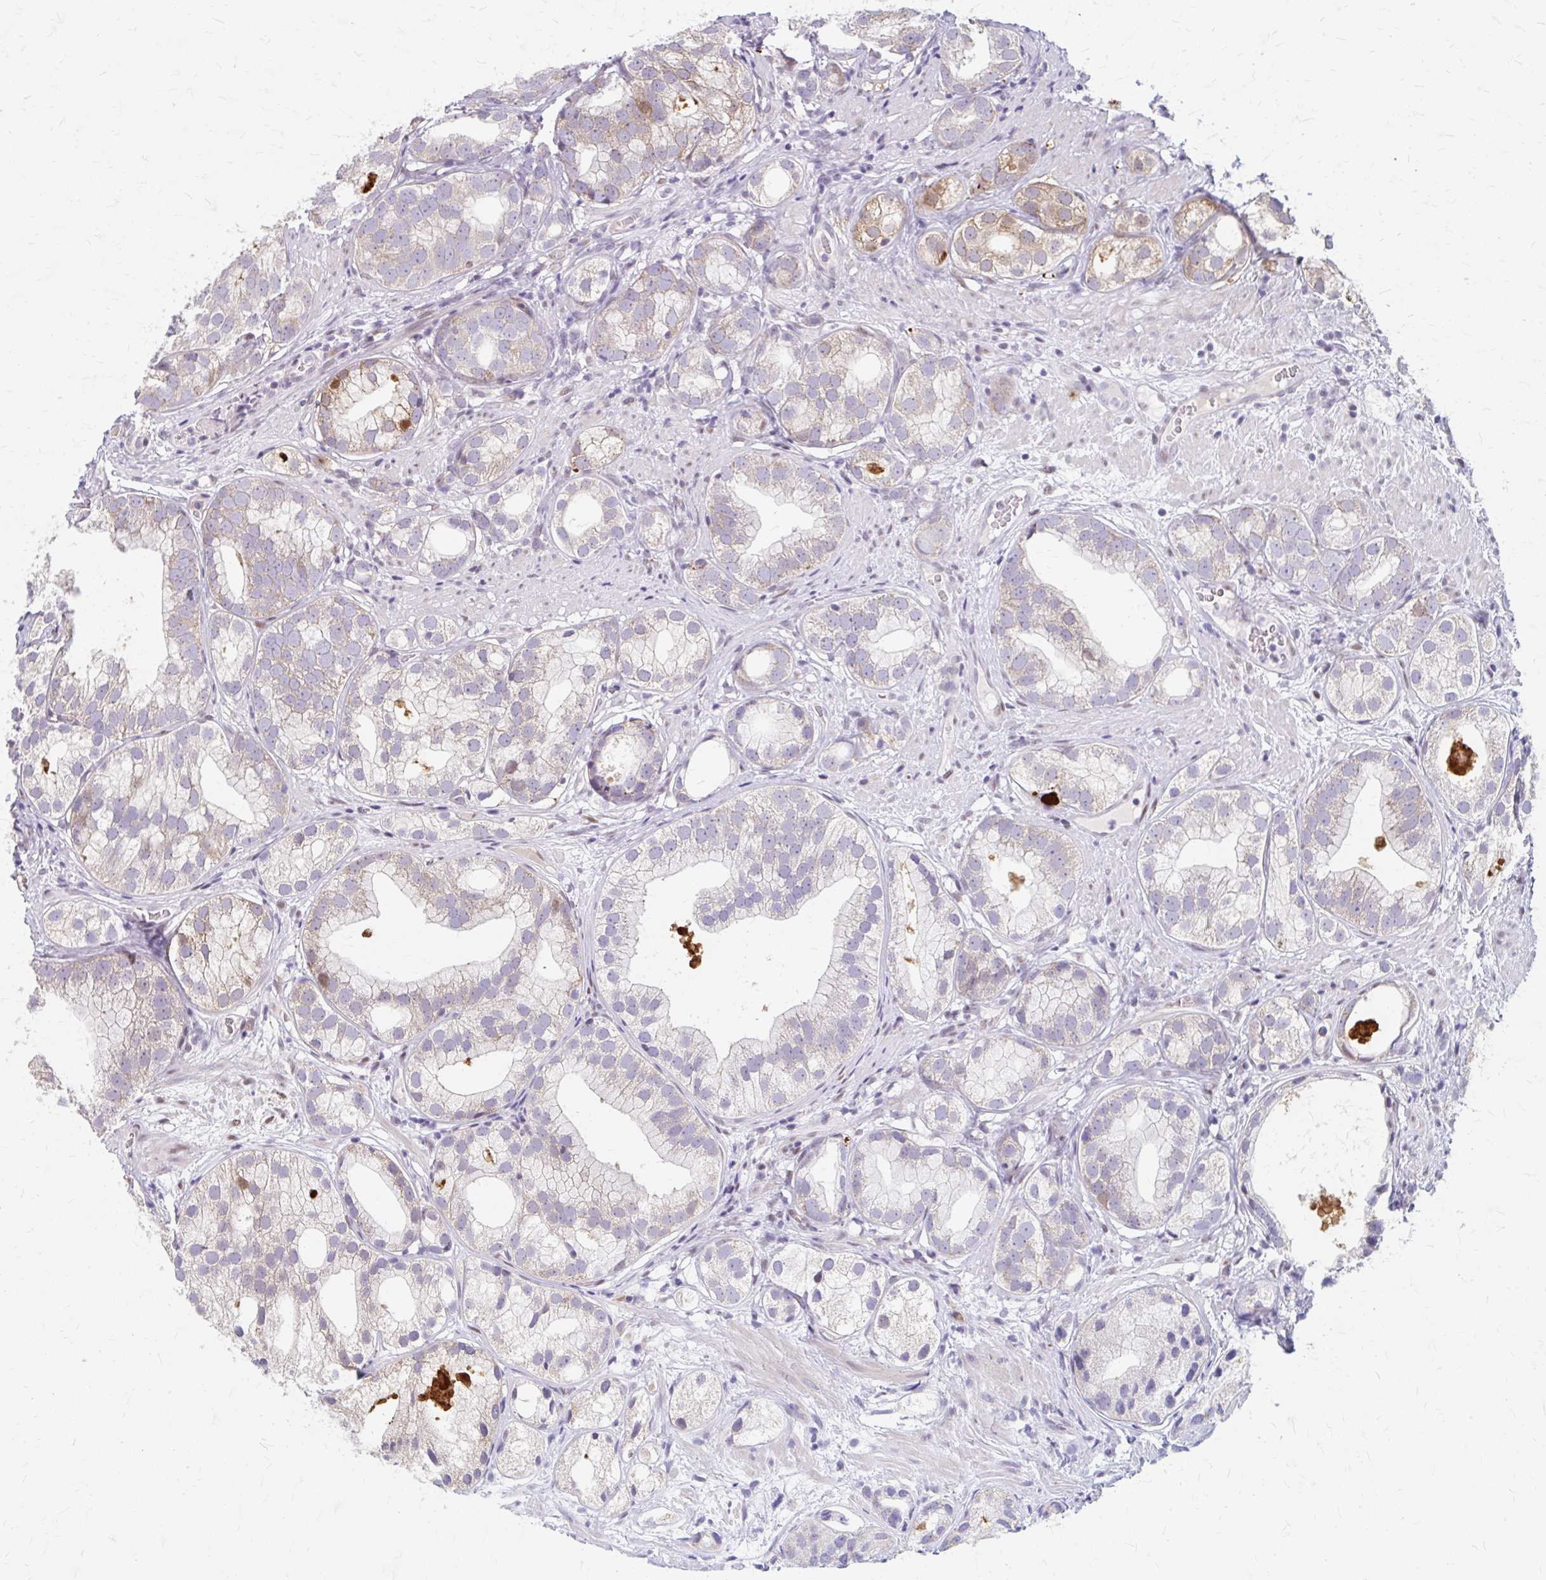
{"staining": {"intensity": "weak", "quantity": "<25%", "location": "cytoplasmic/membranous"}, "tissue": "prostate cancer", "cell_type": "Tumor cells", "image_type": "cancer", "snomed": [{"axis": "morphology", "description": "Adenocarcinoma, High grade"}, {"axis": "topography", "description": "Prostate"}], "caption": "DAB immunohistochemical staining of human prostate adenocarcinoma (high-grade) shows no significant positivity in tumor cells.", "gene": "BEAN1", "patient": {"sex": "male", "age": 82}}